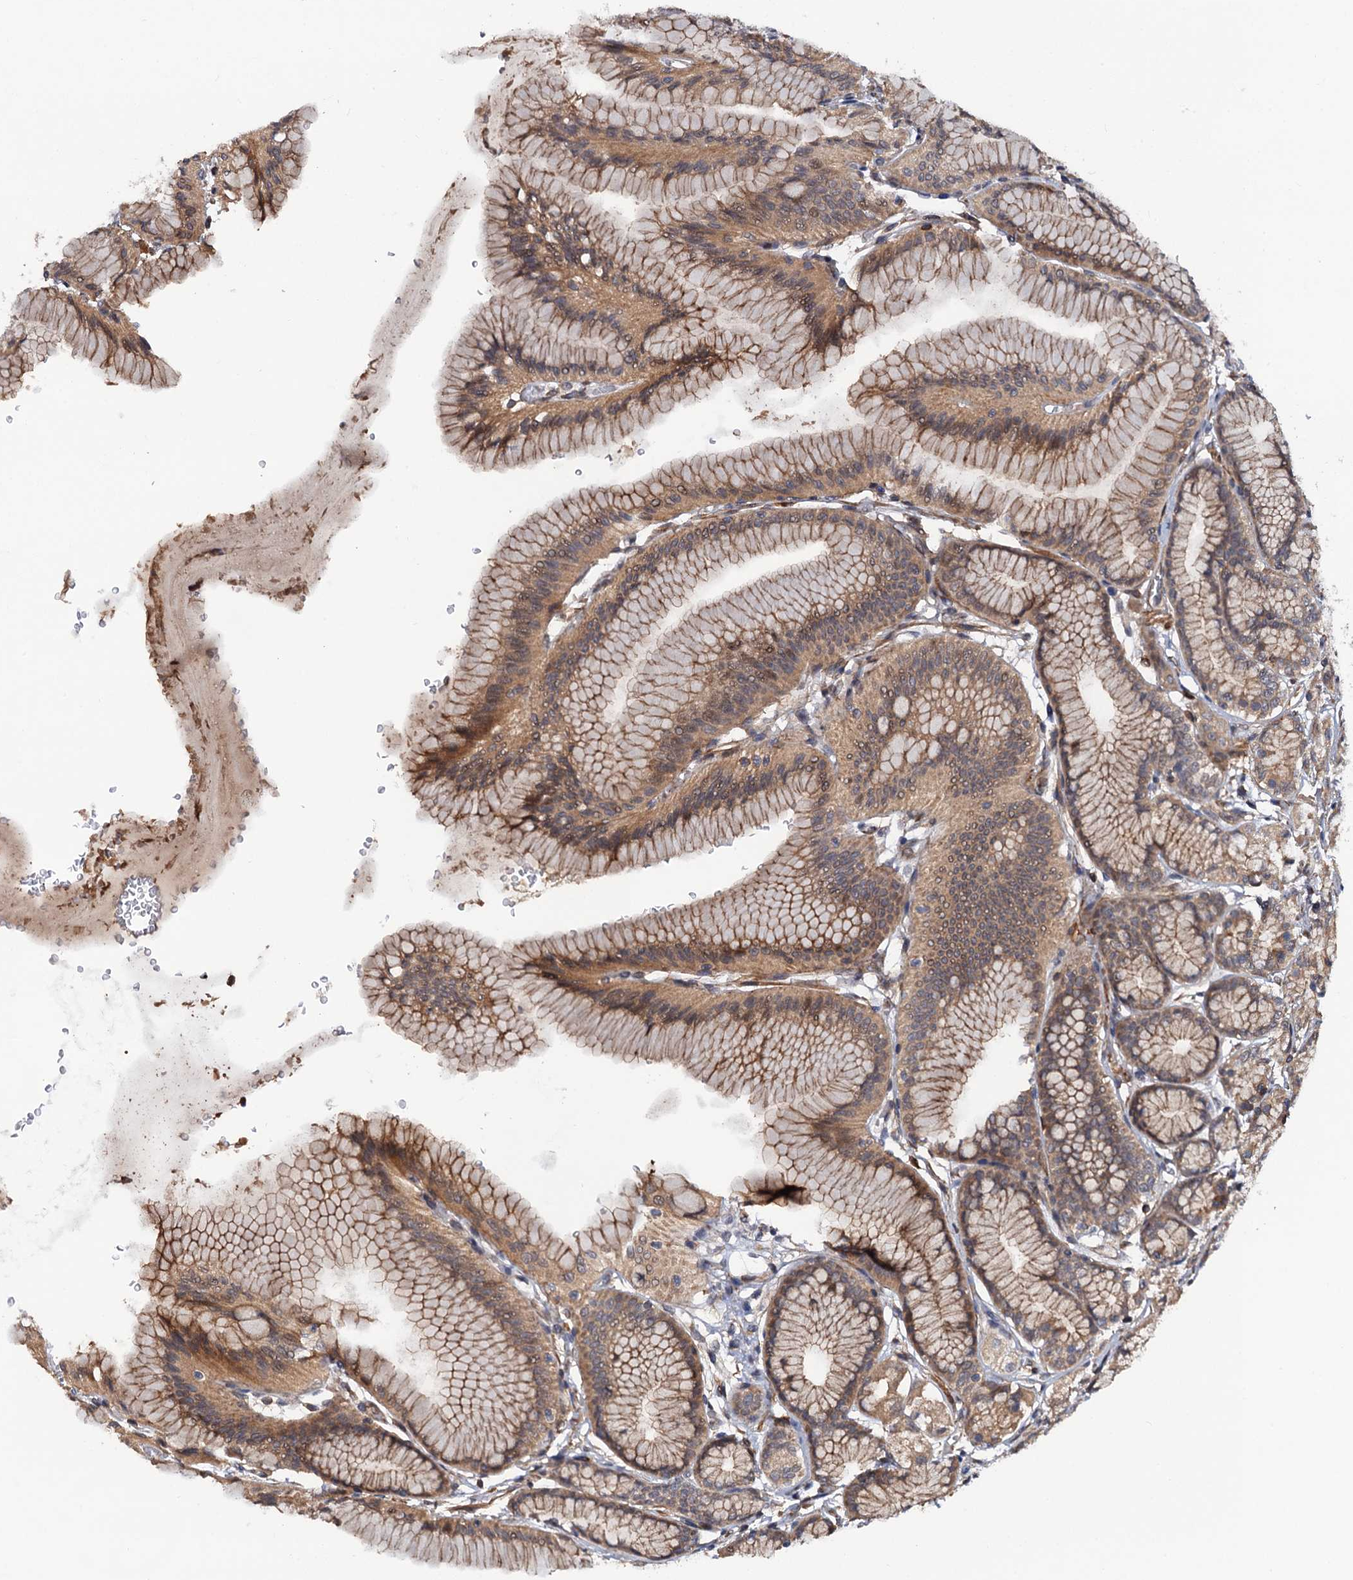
{"staining": {"intensity": "moderate", "quantity": ">75%", "location": "cytoplasmic/membranous,nuclear"}, "tissue": "stomach", "cell_type": "Glandular cells", "image_type": "normal", "snomed": [{"axis": "morphology", "description": "Normal tissue, NOS"}, {"axis": "morphology", "description": "Adenocarcinoma, NOS"}, {"axis": "morphology", "description": "Adenocarcinoma, High grade"}, {"axis": "topography", "description": "Stomach, upper"}, {"axis": "topography", "description": "Stomach"}], "caption": "Stomach stained with a brown dye exhibits moderate cytoplasmic/membranous,nuclear positive positivity in about >75% of glandular cells.", "gene": "FSIP1", "patient": {"sex": "female", "age": 65}}